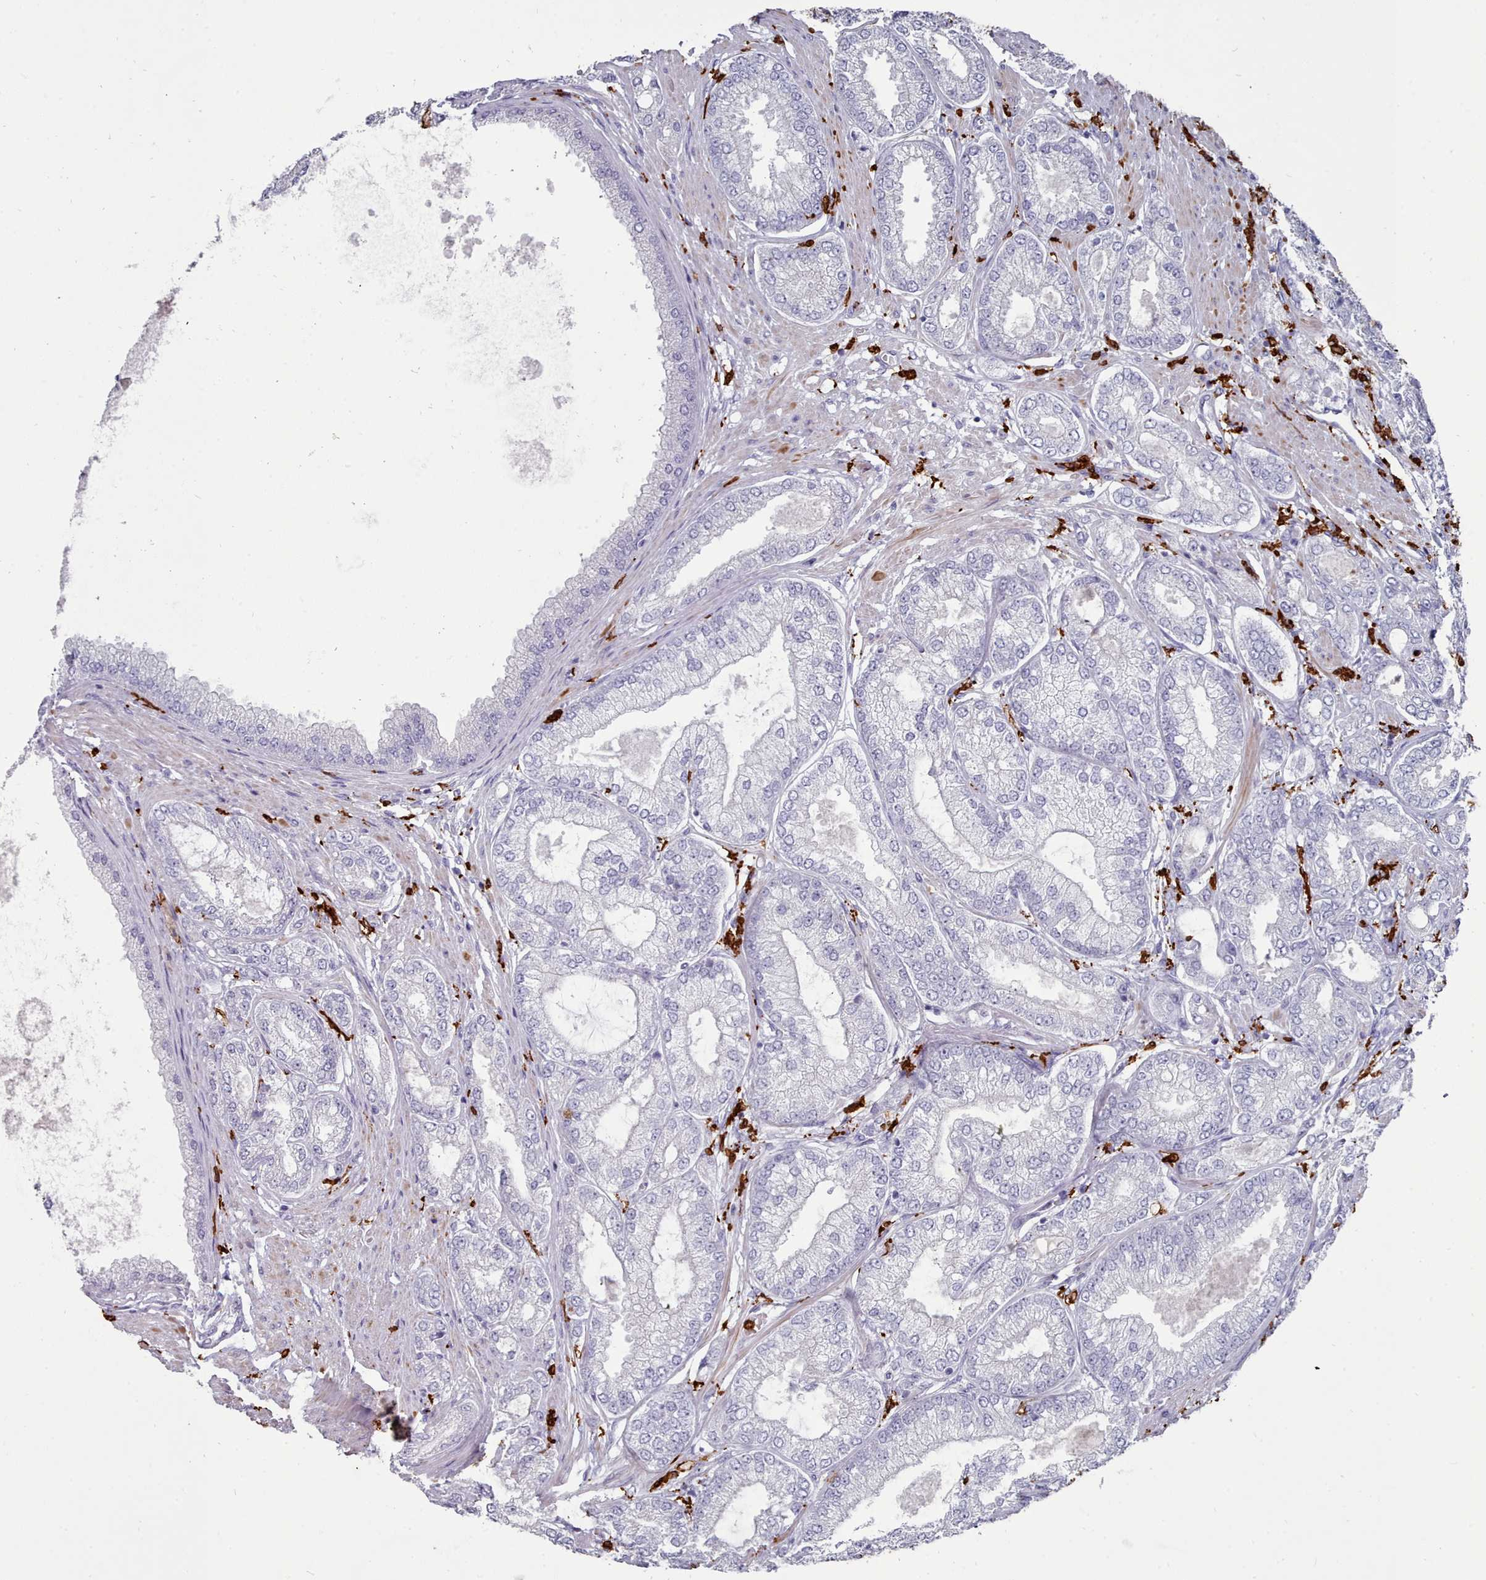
{"staining": {"intensity": "negative", "quantity": "none", "location": "none"}, "tissue": "prostate cancer", "cell_type": "Tumor cells", "image_type": "cancer", "snomed": [{"axis": "morphology", "description": "Adenocarcinoma, High grade"}, {"axis": "topography", "description": "Prostate"}], "caption": "Micrograph shows no protein expression in tumor cells of prostate cancer (high-grade adenocarcinoma) tissue. The staining is performed using DAB brown chromogen with nuclei counter-stained in using hematoxylin.", "gene": "AIF1", "patient": {"sex": "male", "age": 71}}